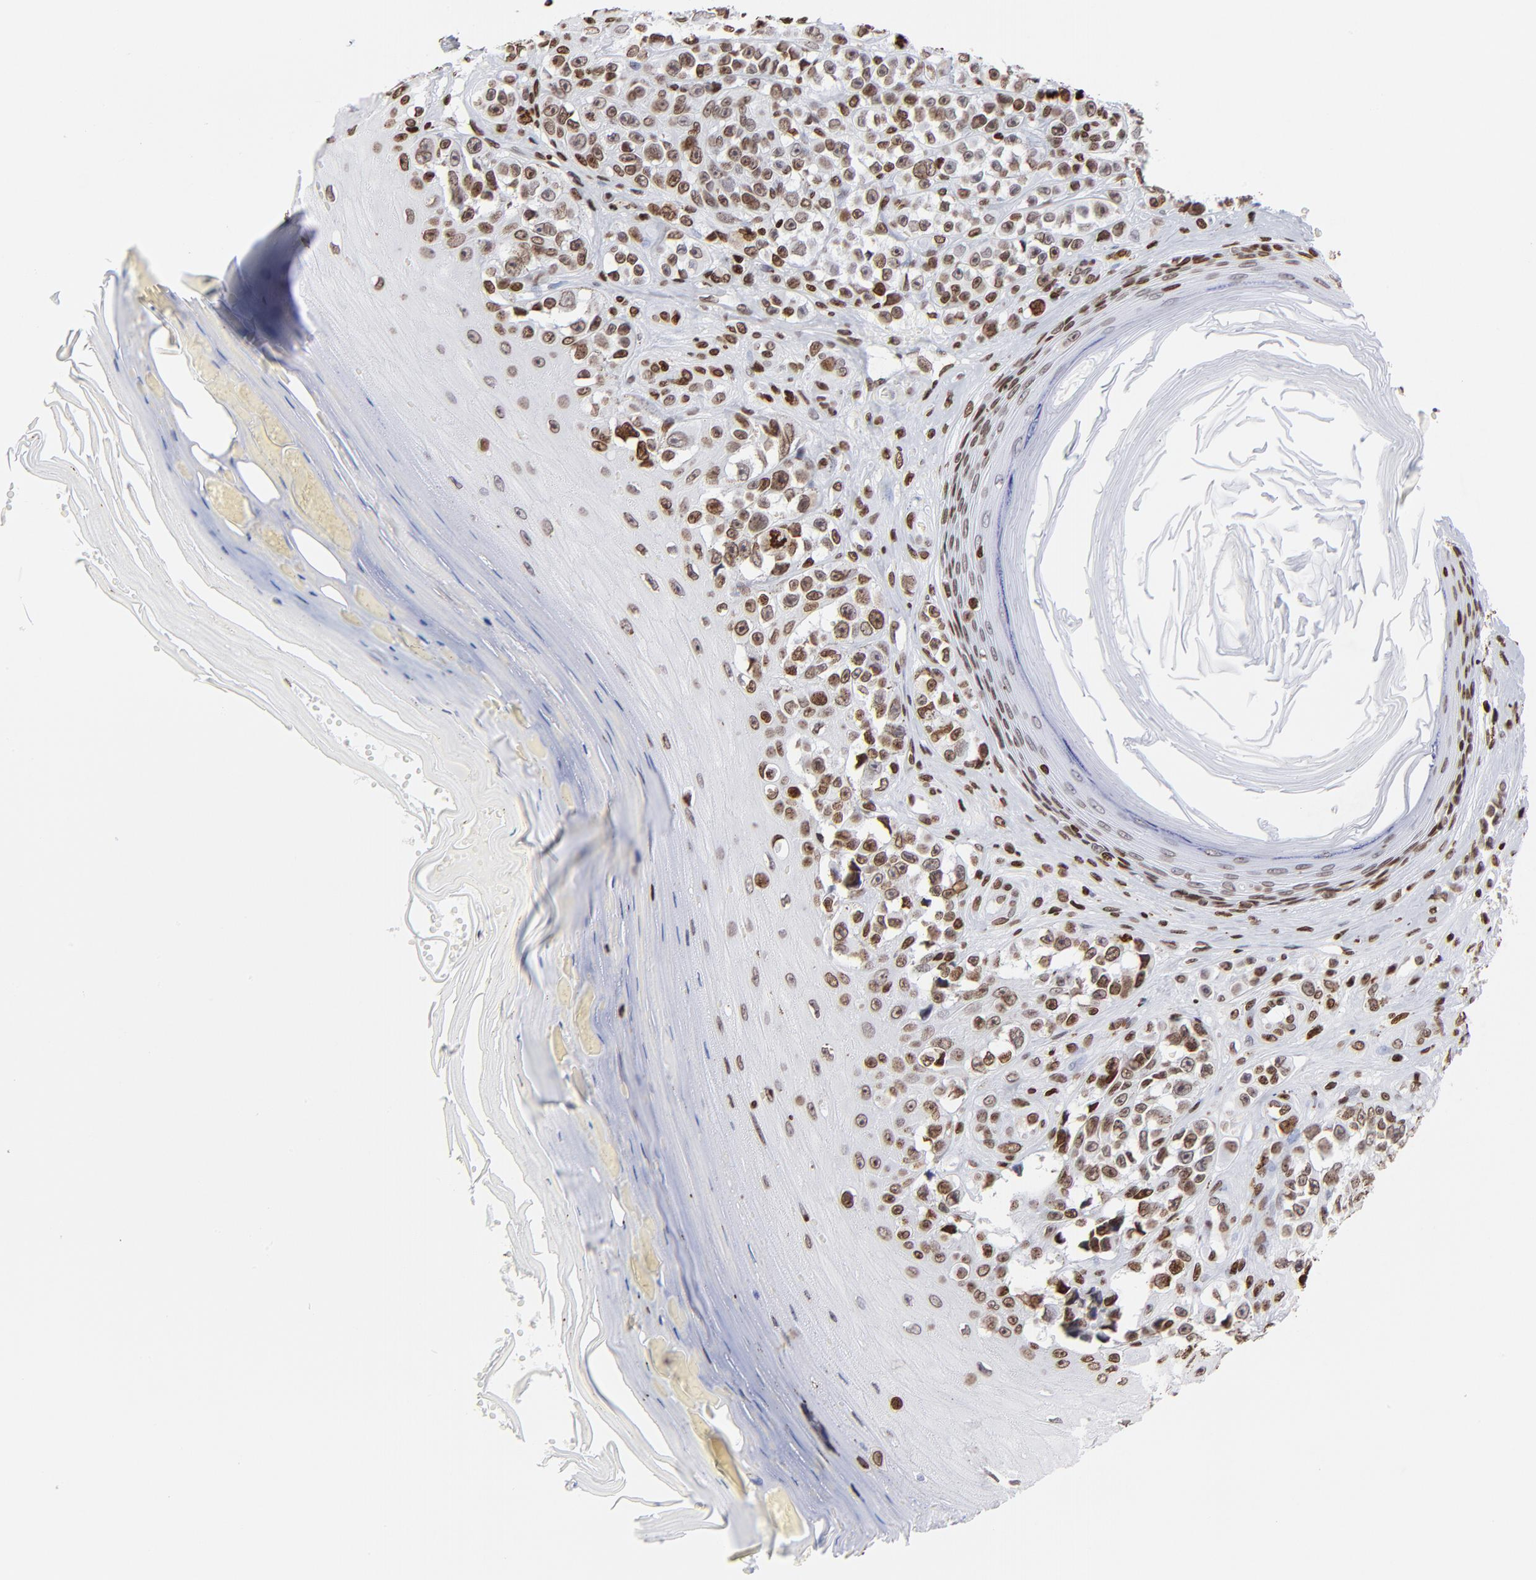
{"staining": {"intensity": "moderate", "quantity": ">75%", "location": "nuclear"}, "tissue": "melanoma", "cell_type": "Tumor cells", "image_type": "cancer", "snomed": [{"axis": "morphology", "description": "Malignant melanoma, NOS"}, {"axis": "topography", "description": "Skin"}], "caption": "About >75% of tumor cells in human malignant melanoma display moderate nuclear protein expression as visualized by brown immunohistochemical staining.", "gene": "FBH1", "patient": {"sex": "female", "age": 82}}